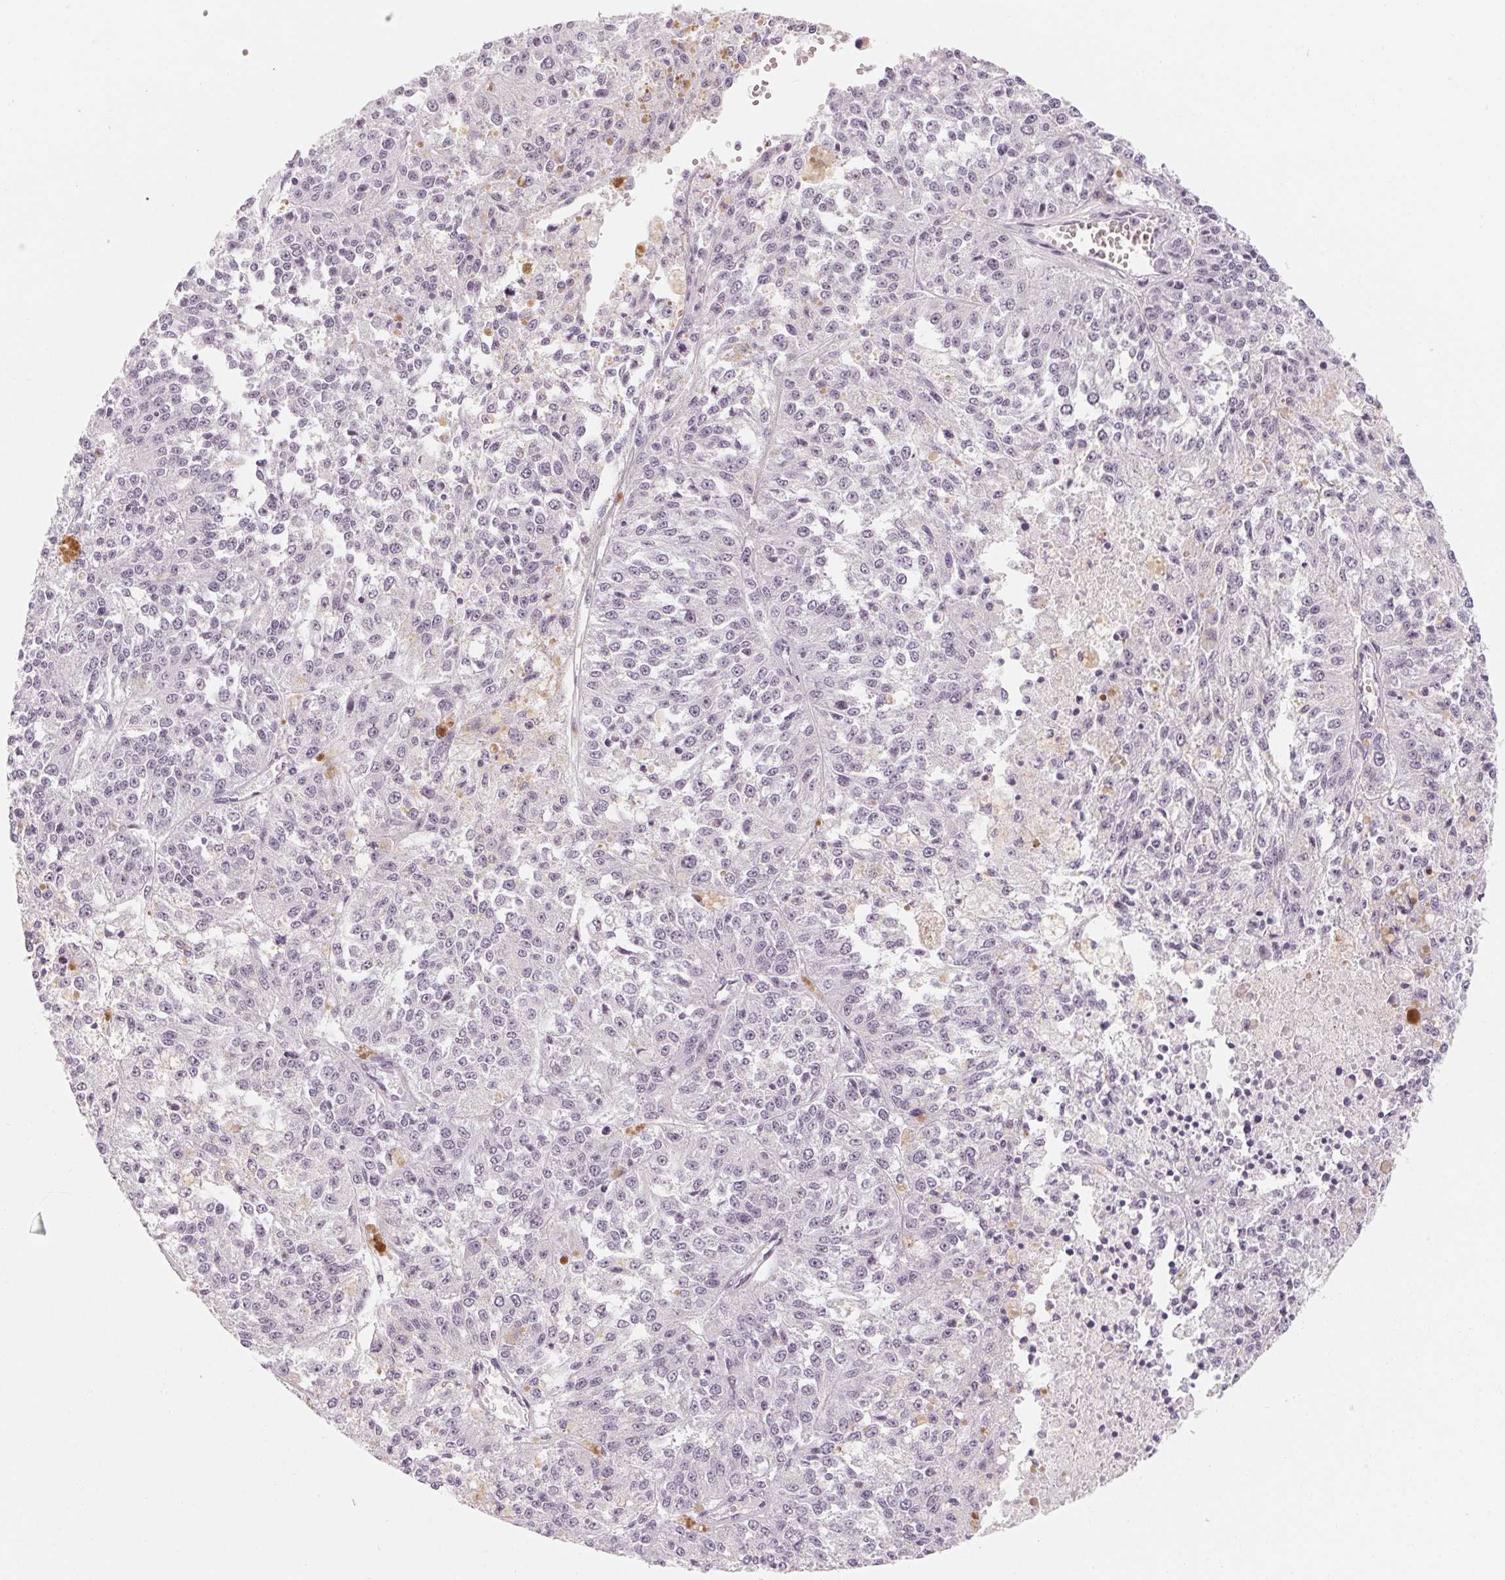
{"staining": {"intensity": "negative", "quantity": "none", "location": "none"}, "tissue": "melanoma", "cell_type": "Tumor cells", "image_type": "cancer", "snomed": [{"axis": "morphology", "description": "Malignant melanoma, Metastatic site"}, {"axis": "topography", "description": "Lymph node"}], "caption": "Micrograph shows no protein expression in tumor cells of melanoma tissue.", "gene": "ZIC4", "patient": {"sex": "female", "age": 64}}